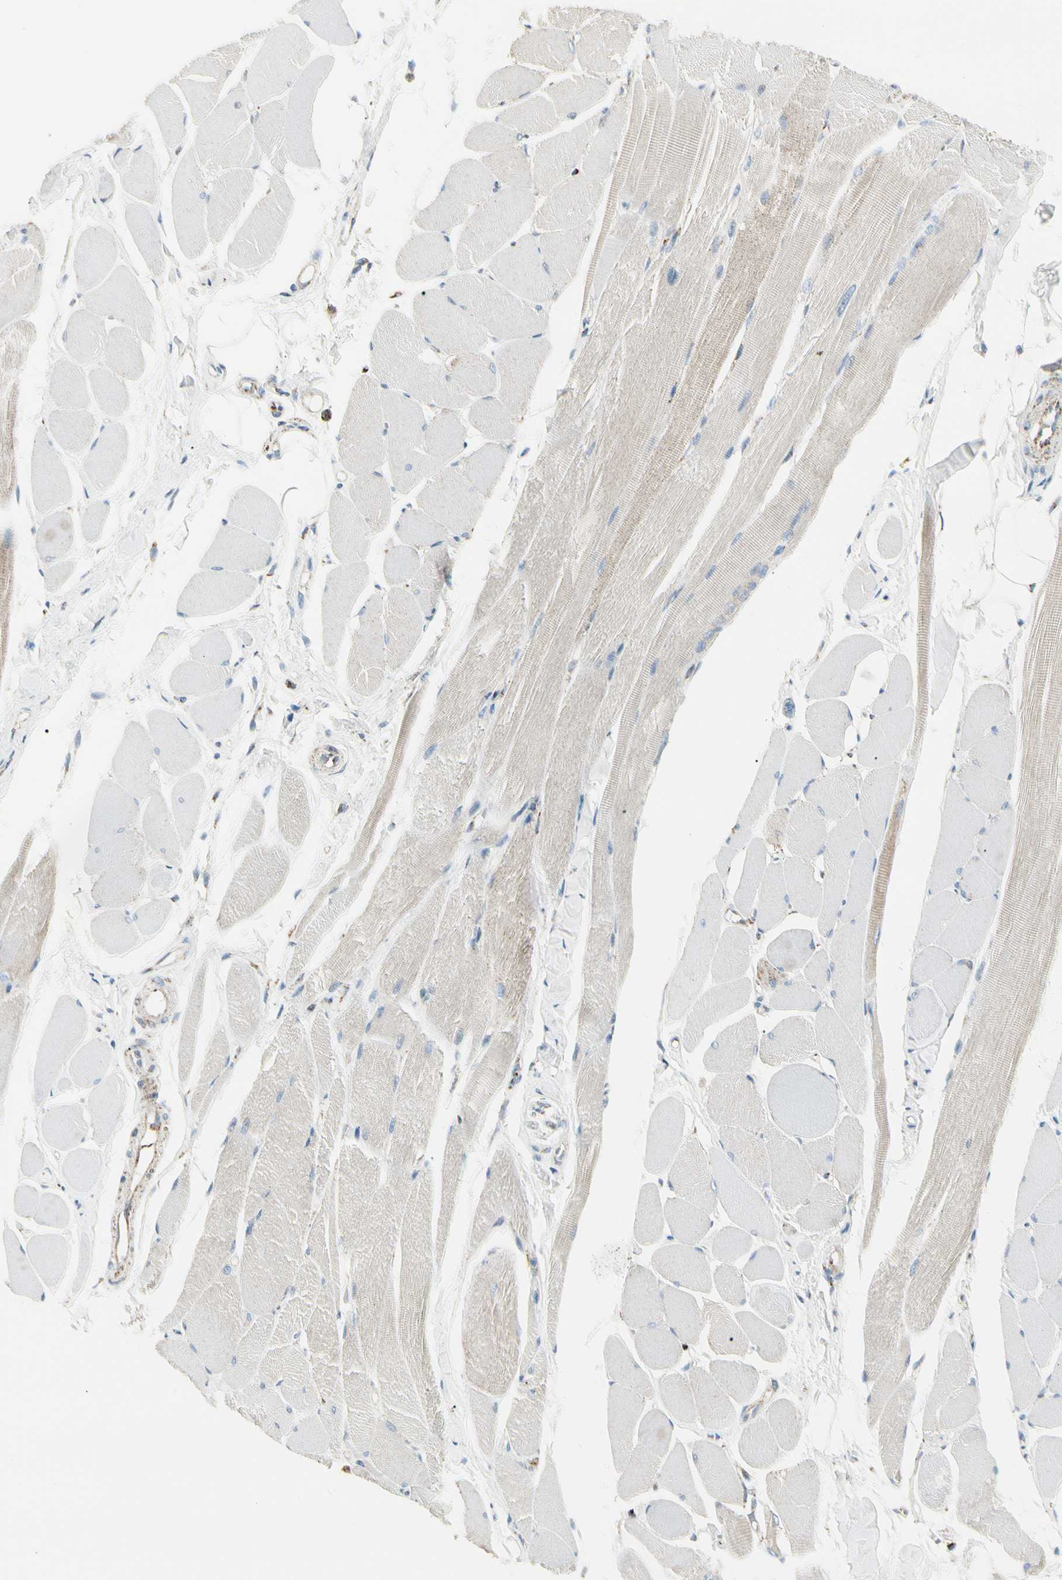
{"staining": {"intensity": "weak", "quantity": "25%-75%", "location": "cytoplasmic/membranous"}, "tissue": "skeletal muscle", "cell_type": "Myocytes", "image_type": "normal", "snomed": [{"axis": "morphology", "description": "Normal tissue, NOS"}, {"axis": "topography", "description": "Skeletal muscle"}, {"axis": "topography", "description": "Peripheral nerve tissue"}], "caption": "IHC micrograph of benign skeletal muscle: skeletal muscle stained using immunohistochemistry (IHC) exhibits low levels of weak protein expression localized specifically in the cytoplasmic/membranous of myocytes, appearing as a cytoplasmic/membranous brown color.", "gene": "ME2", "patient": {"sex": "female", "age": 84}}